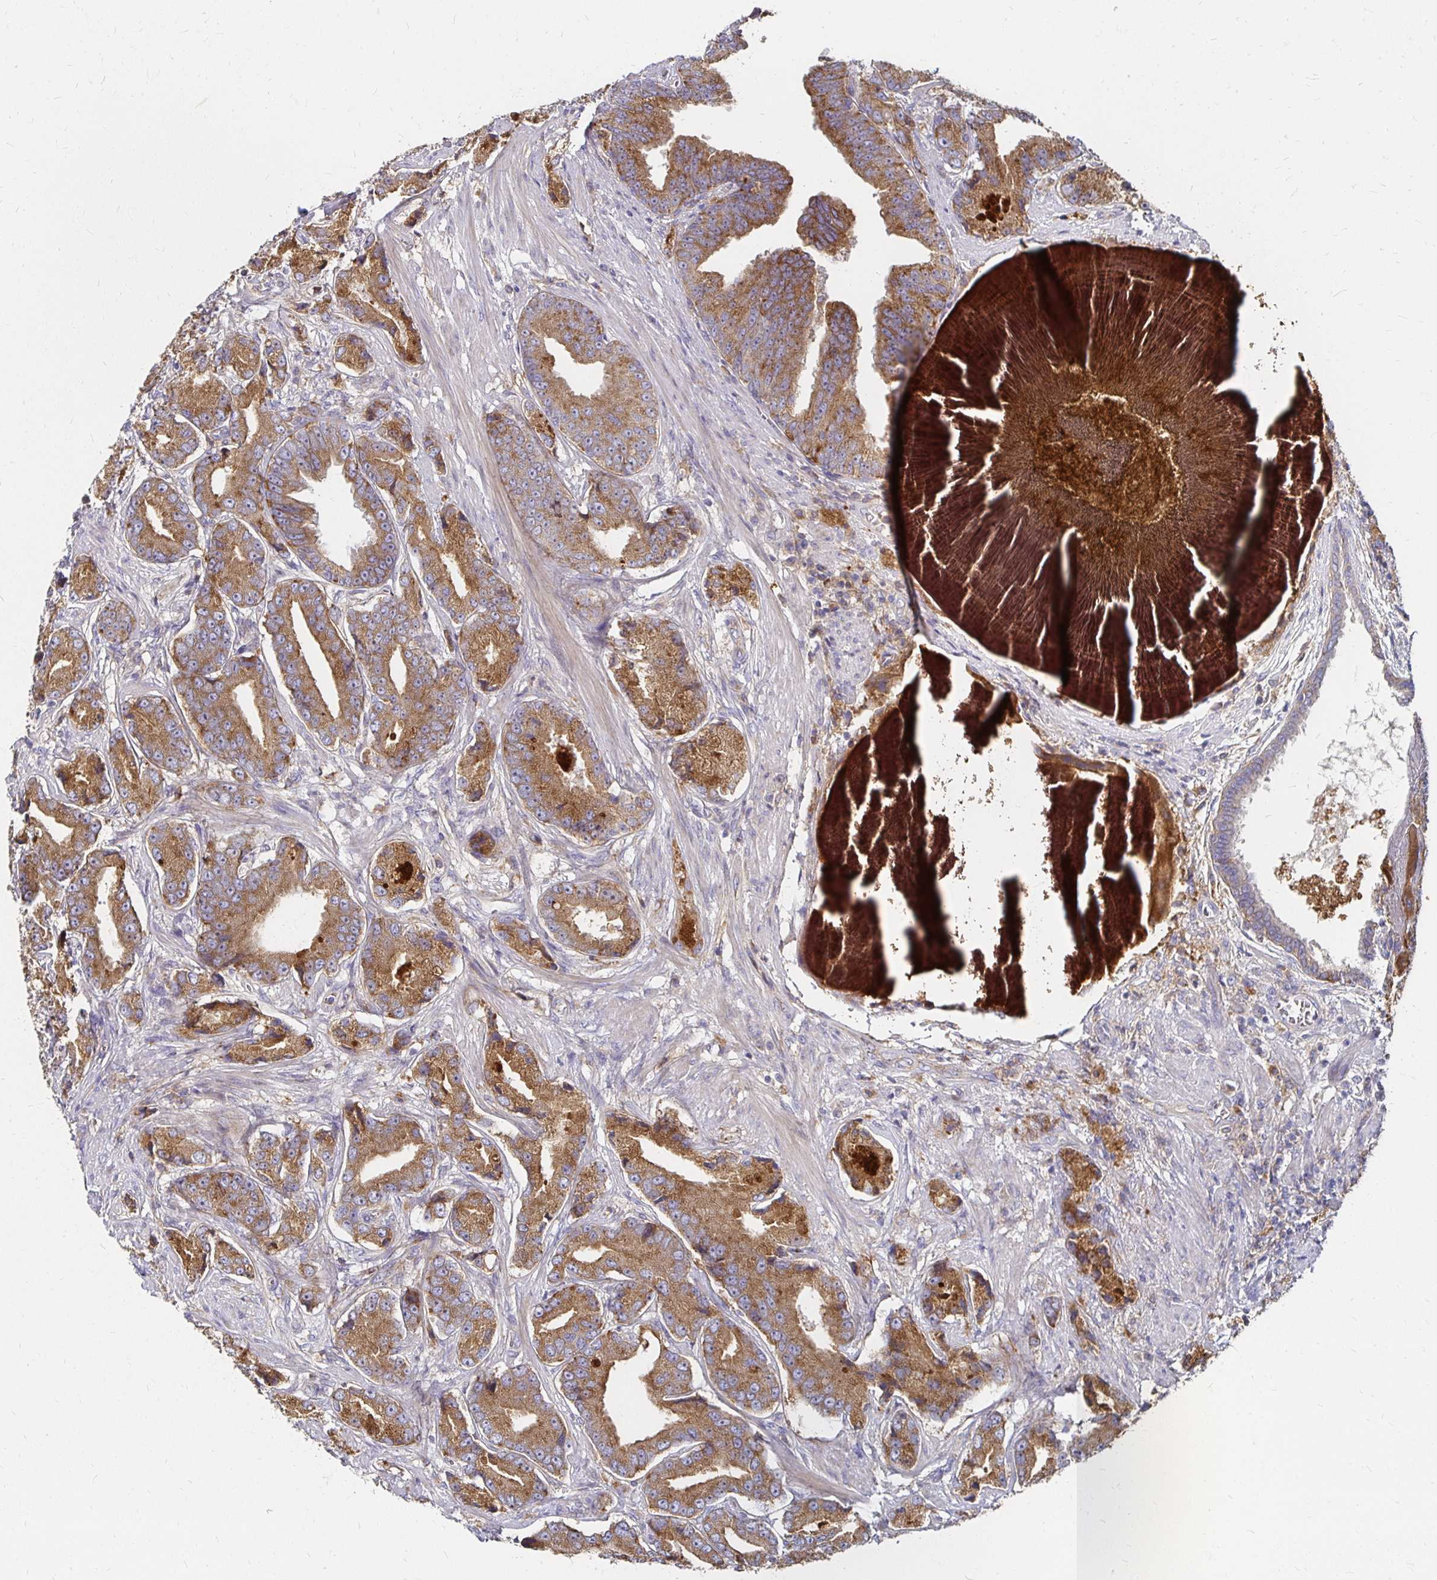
{"staining": {"intensity": "moderate", "quantity": ">75%", "location": "cytoplasmic/membranous"}, "tissue": "prostate cancer", "cell_type": "Tumor cells", "image_type": "cancer", "snomed": [{"axis": "morphology", "description": "Adenocarcinoma, High grade"}, {"axis": "topography", "description": "Prostate and seminal vesicle, NOS"}], "caption": "Protein staining reveals moderate cytoplasmic/membranous positivity in approximately >75% of tumor cells in prostate cancer (adenocarcinoma (high-grade)).", "gene": "NCSTN", "patient": {"sex": "male", "age": 61}}